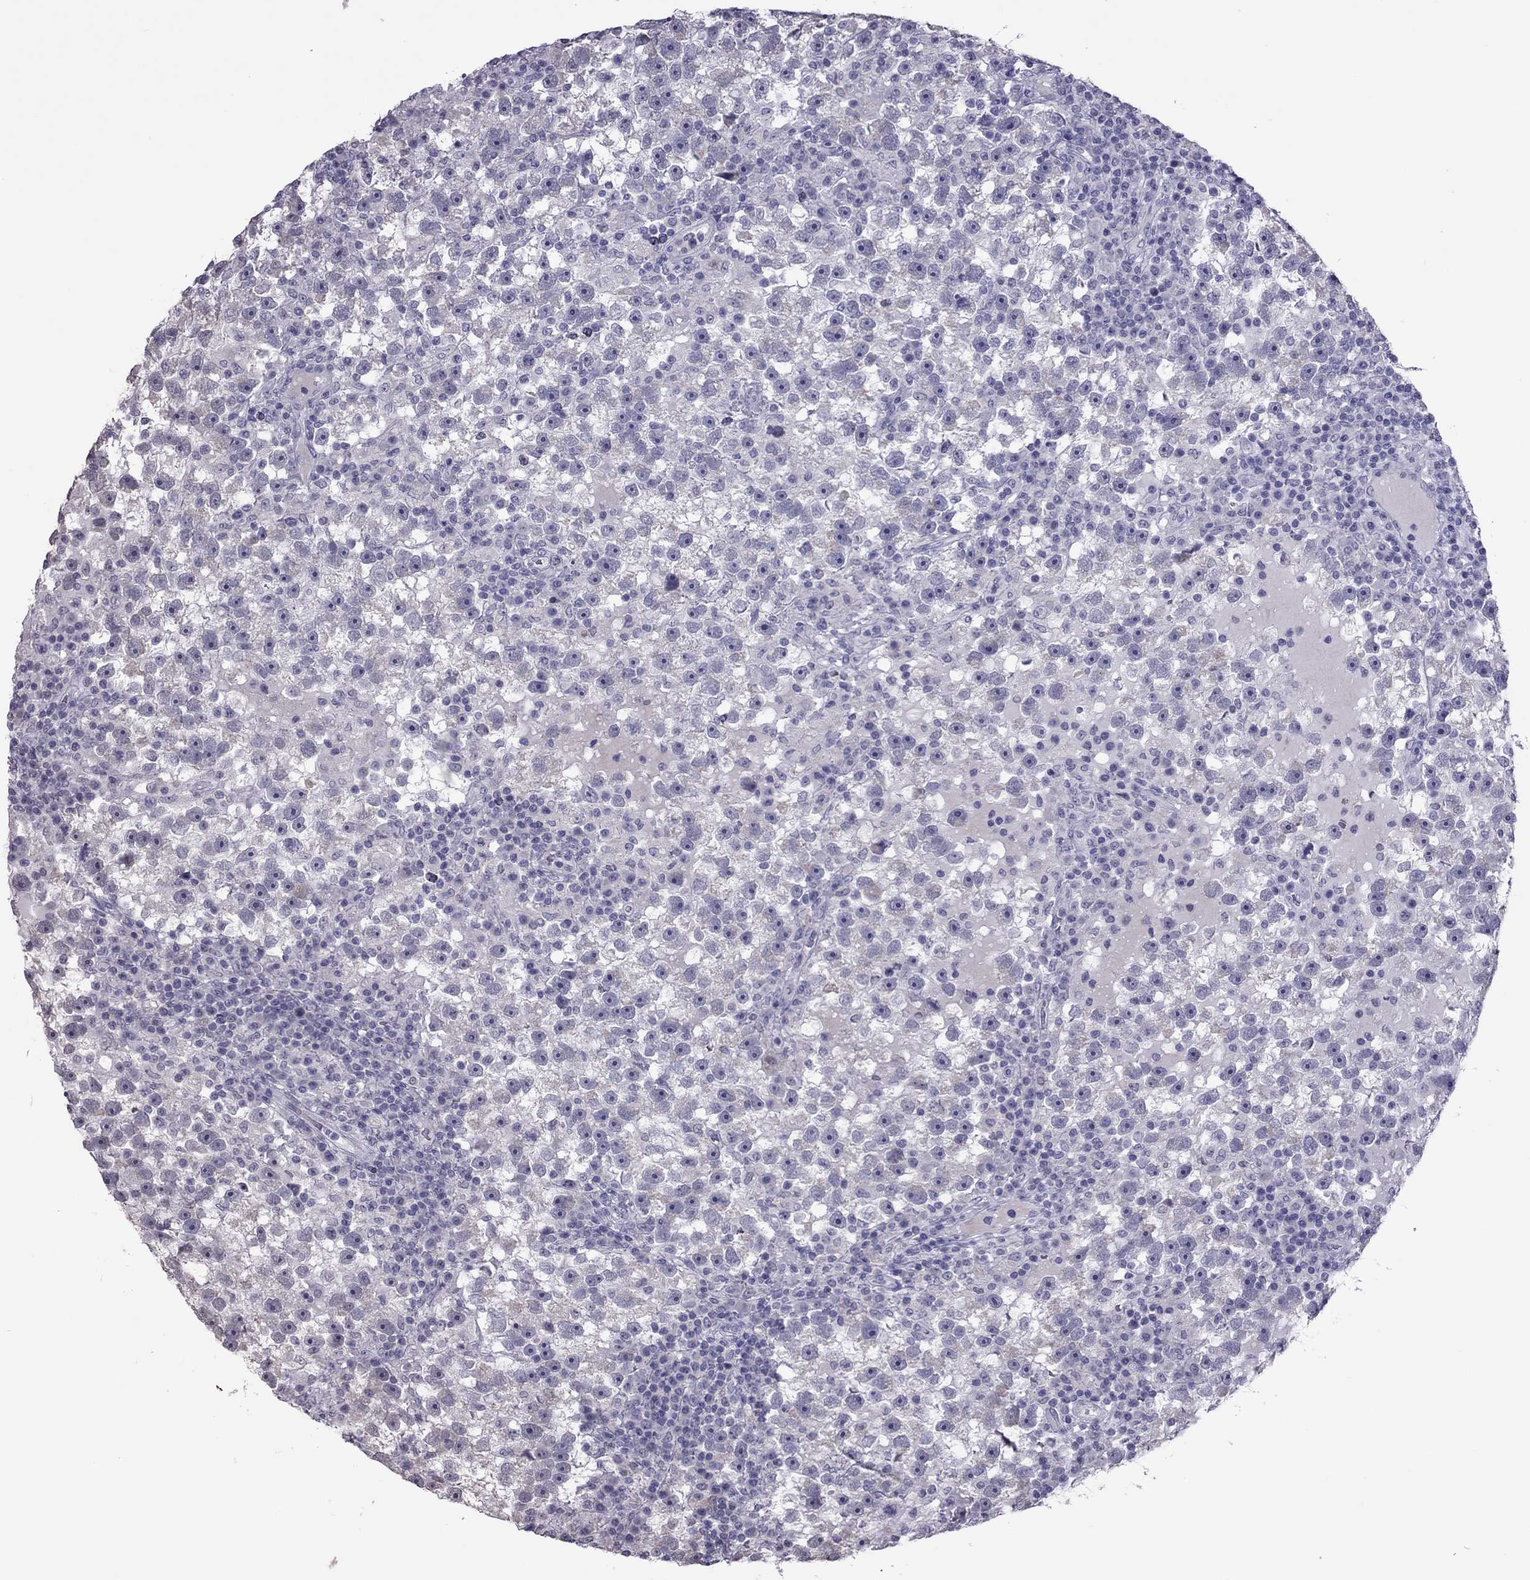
{"staining": {"intensity": "negative", "quantity": "none", "location": "none"}, "tissue": "testis cancer", "cell_type": "Tumor cells", "image_type": "cancer", "snomed": [{"axis": "morphology", "description": "Seminoma, NOS"}, {"axis": "topography", "description": "Testis"}], "caption": "Immunohistochemistry photomicrograph of neoplastic tissue: human seminoma (testis) stained with DAB (3,3'-diaminobenzidine) reveals no significant protein positivity in tumor cells. (DAB IHC visualized using brightfield microscopy, high magnification).", "gene": "PPP1R3A", "patient": {"sex": "male", "age": 47}}